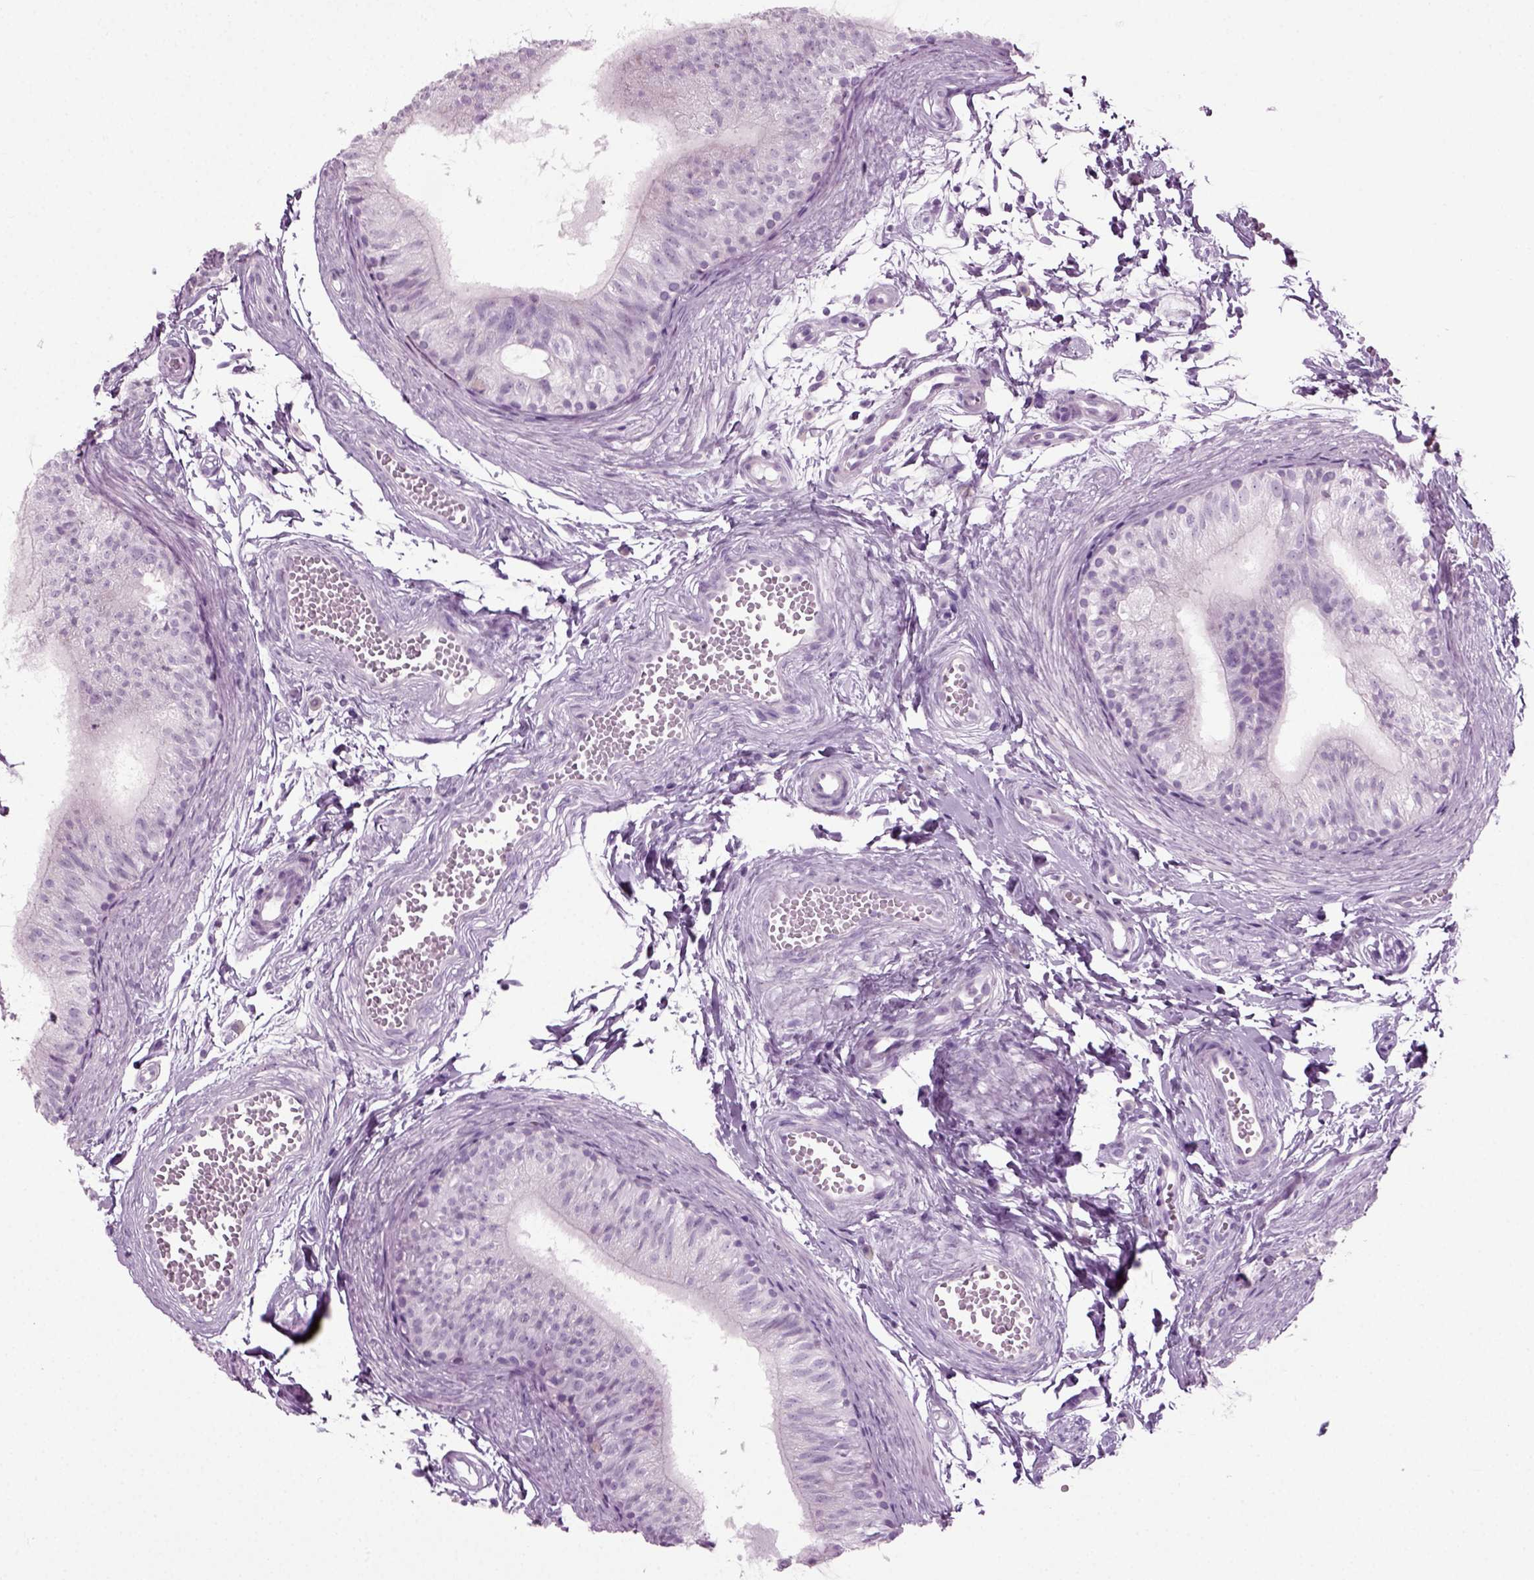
{"staining": {"intensity": "negative", "quantity": "none", "location": "none"}, "tissue": "epididymis", "cell_type": "Glandular cells", "image_type": "normal", "snomed": [{"axis": "morphology", "description": "Normal tissue, NOS"}, {"axis": "topography", "description": "Epididymis"}], "caption": "DAB (3,3'-diaminobenzidine) immunohistochemical staining of normal epididymis shows no significant positivity in glandular cells. (DAB immunohistochemistry, high magnification).", "gene": "PRLH", "patient": {"sex": "male", "age": 22}}